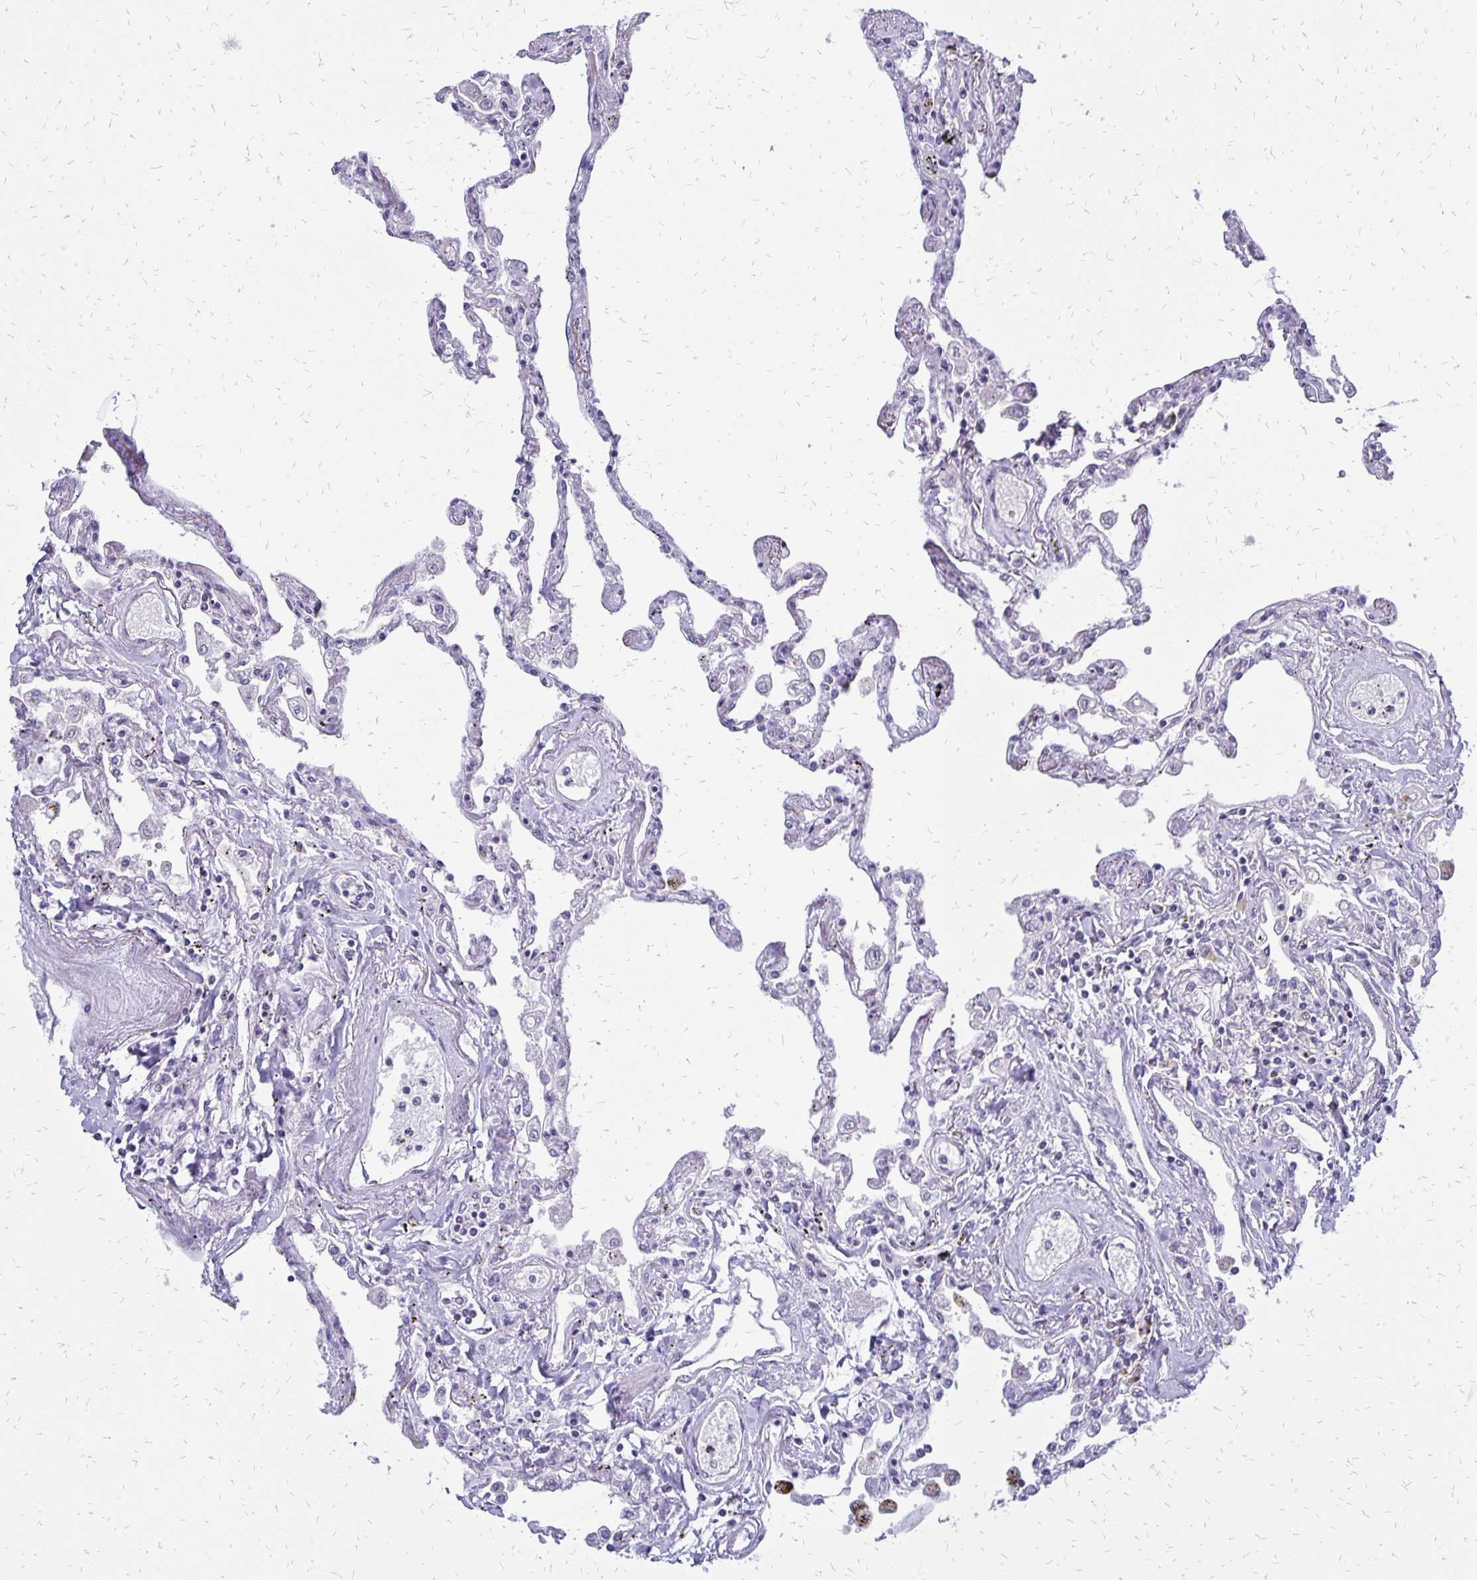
{"staining": {"intensity": "moderate", "quantity": "<25%", "location": "nuclear"}, "tissue": "lung", "cell_type": "Alveolar cells", "image_type": "normal", "snomed": [{"axis": "morphology", "description": "Normal tissue, NOS"}, {"axis": "morphology", "description": "Adenocarcinoma, NOS"}, {"axis": "topography", "description": "Cartilage tissue"}, {"axis": "topography", "description": "Lung"}], "caption": "IHC staining of unremarkable lung, which exhibits low levels of moderate nuclear staining in about <25% of alveolar cells indicating moderate nuclear protein staining. The staining was performed using DAB (brown) for protein detection and nuclei were counterstained in hematoxylin (blue).", "gene": "DCK", "patient": {"sex": "female", "age": 67}}